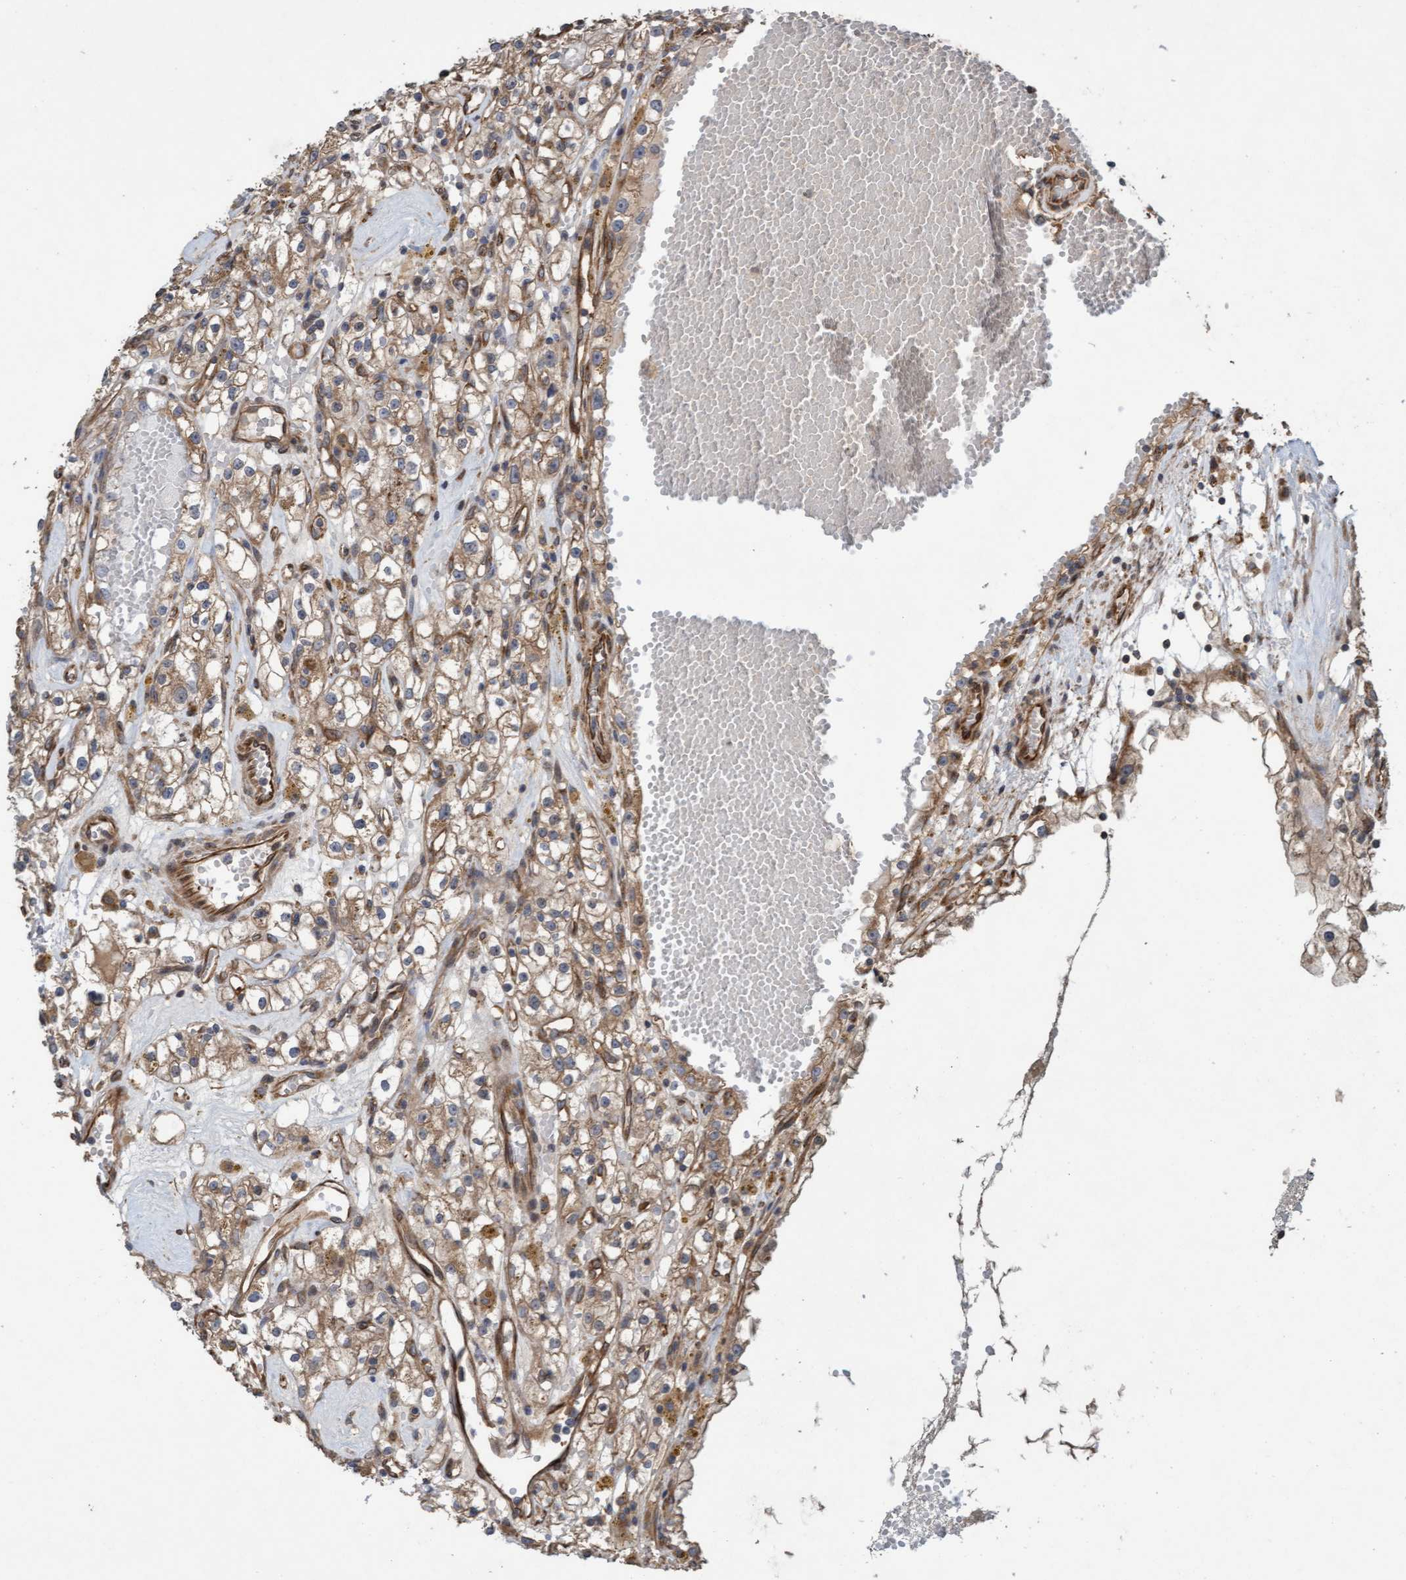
{"staining": {"intensity": "moderate", "quantity": "<25%", "location": "cytoplasmic/membranous"}, "tissue": "renal cancer", "cell_type": "Tumor cells", "image_type": "cancer", "snomed": [{"axis": "morphology", "description": "Adenocarcinoma, NOS"}, {"axis": "topography", "description": "Kidney"}], "caption": "Protein expression analysis of renal cancer displays moderate cytoplasmic/membranous positivity in approximately <25% of tumor cells. Immunohistochemistry (ihc) stains the protein in brown and the nuclei are stained blue.", "gene": "CDC42EP4", "patient": {"sex": "male", "age": 56}}